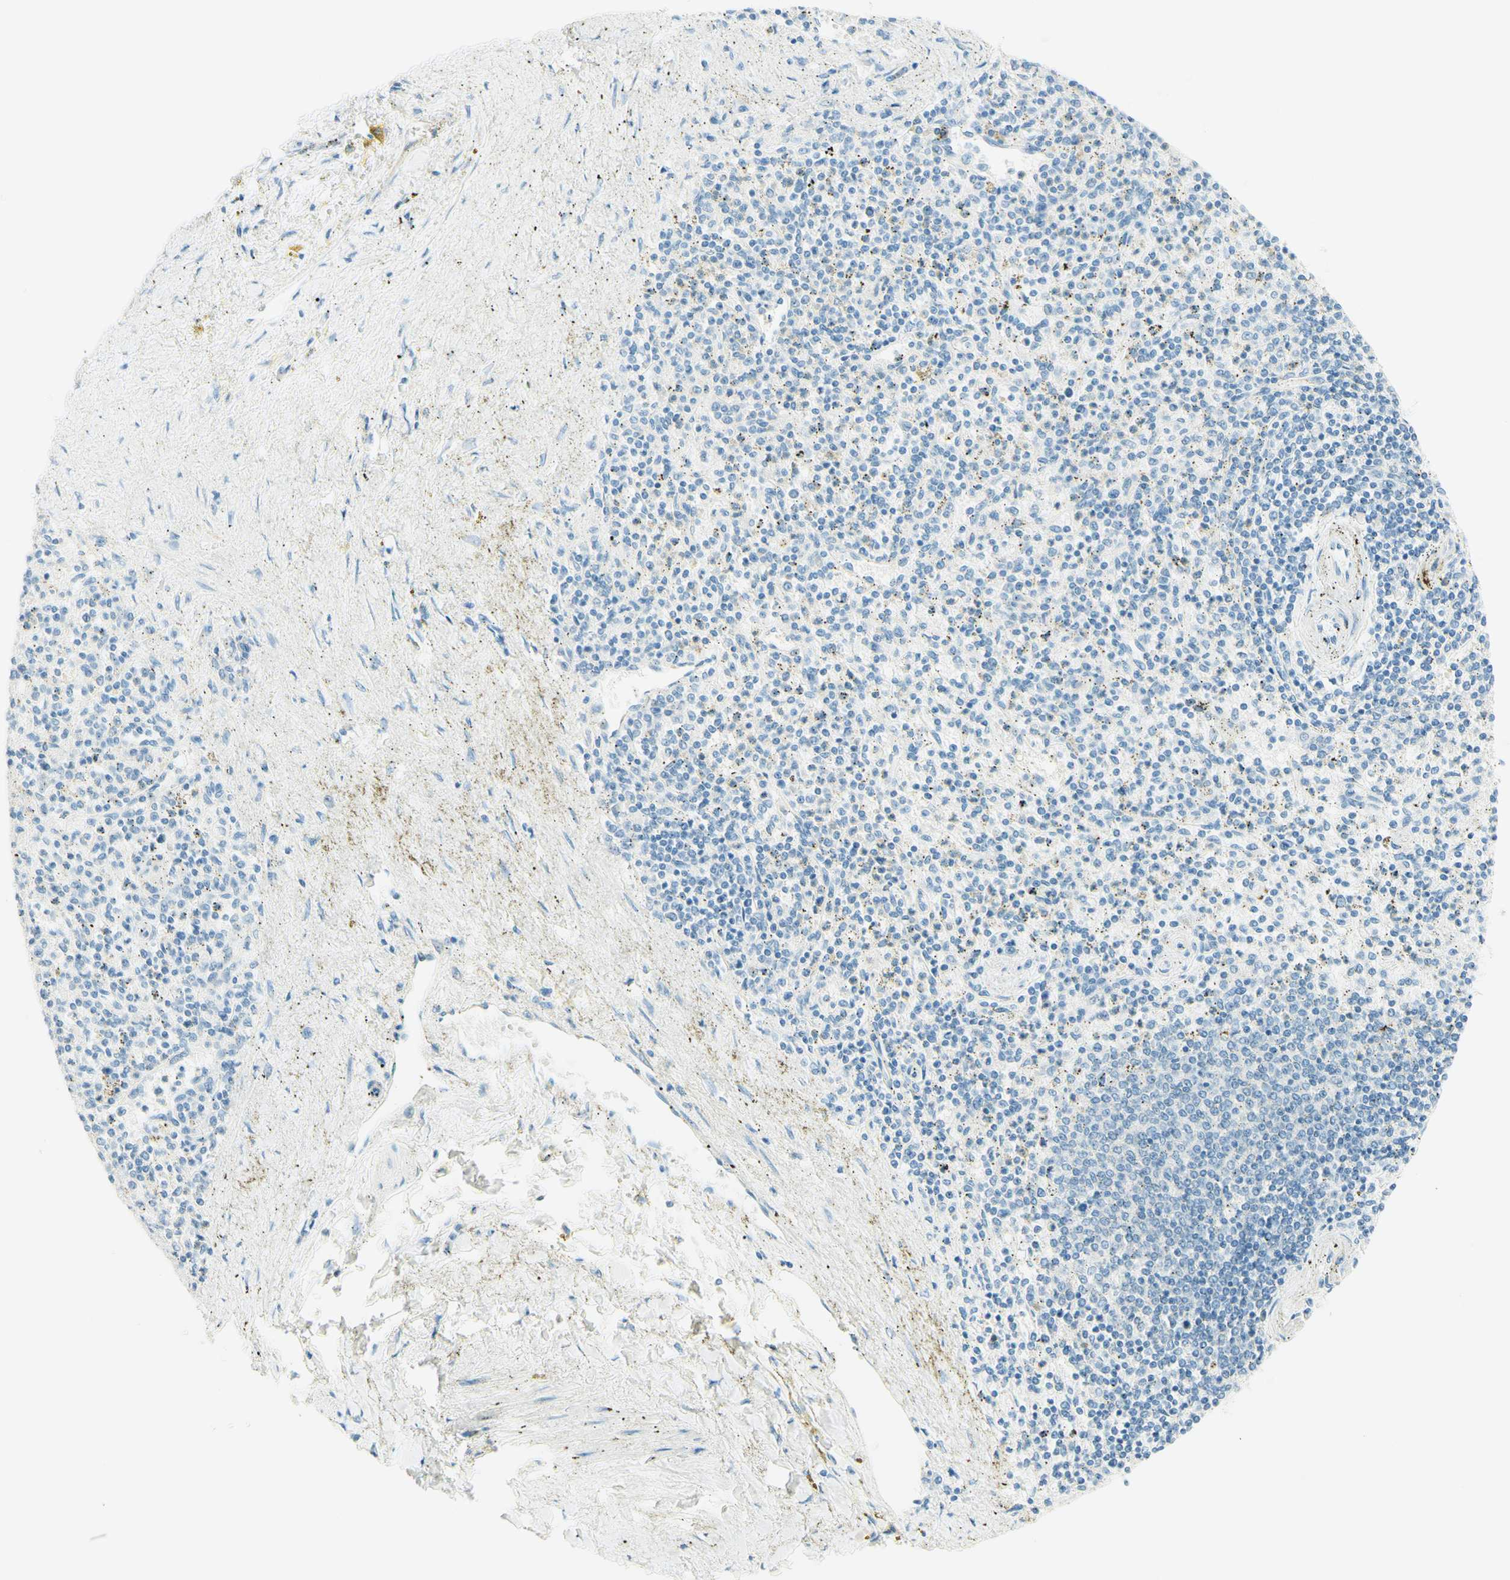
{"staining": {"intensity": "negative", "quantity": "none", "location": "none"}, "tissue": "spleen", "cell_type": "Cells in red pulp", "image_type": "normal", "snomed": [{"axis": "morphology", "description": "Normal tissue, NOS"}, {"axis": "topography", "description": "Spleen"}], "caption": "The photomicrograph shows no staining of cells in red pulp in benign spleen.", "gene": "TMEM132D", "patient": {"sex": "male", "age": 72}}